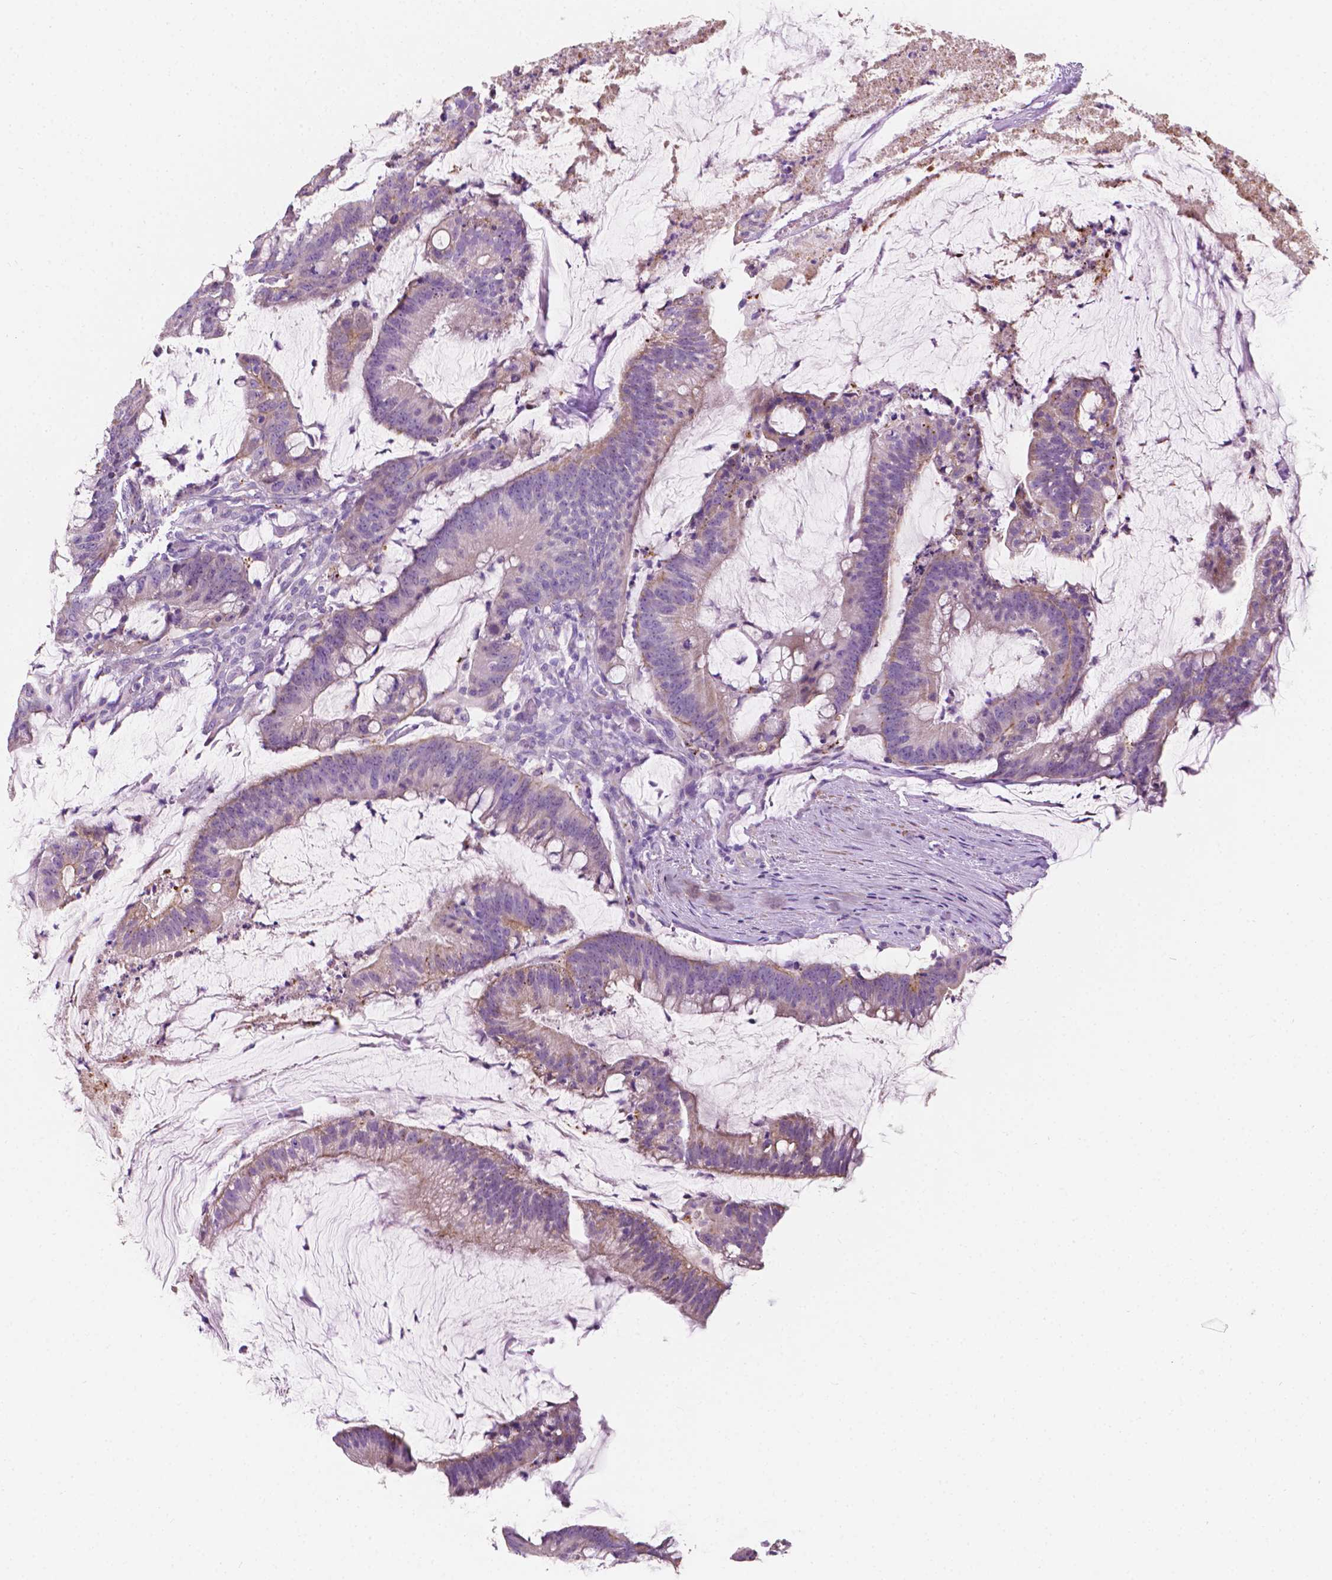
{"staining": {"intensity": "weak", "quantity": "<25%", "location": "cytoplasmic/membranous"}, "tissue": "colorectal cancer", "cell_type": "Tumor cells", "image_type": "cancer", "snomed": [{"axis": "morphology", "description": "Adenocarcinoma, NOS"}, {"axis": "topography", "description": "Colon"}], "caption": "A photomicrograph of colorectal cancer stained for a protein shows no brown staining in tumor cells. (DAB (3,3'-diaminobenzidine) IHC visualized using brightfield microscopy, high magnification).", "gene": "NOS1AP", "patient": {"sex": "male", "age": 62}}